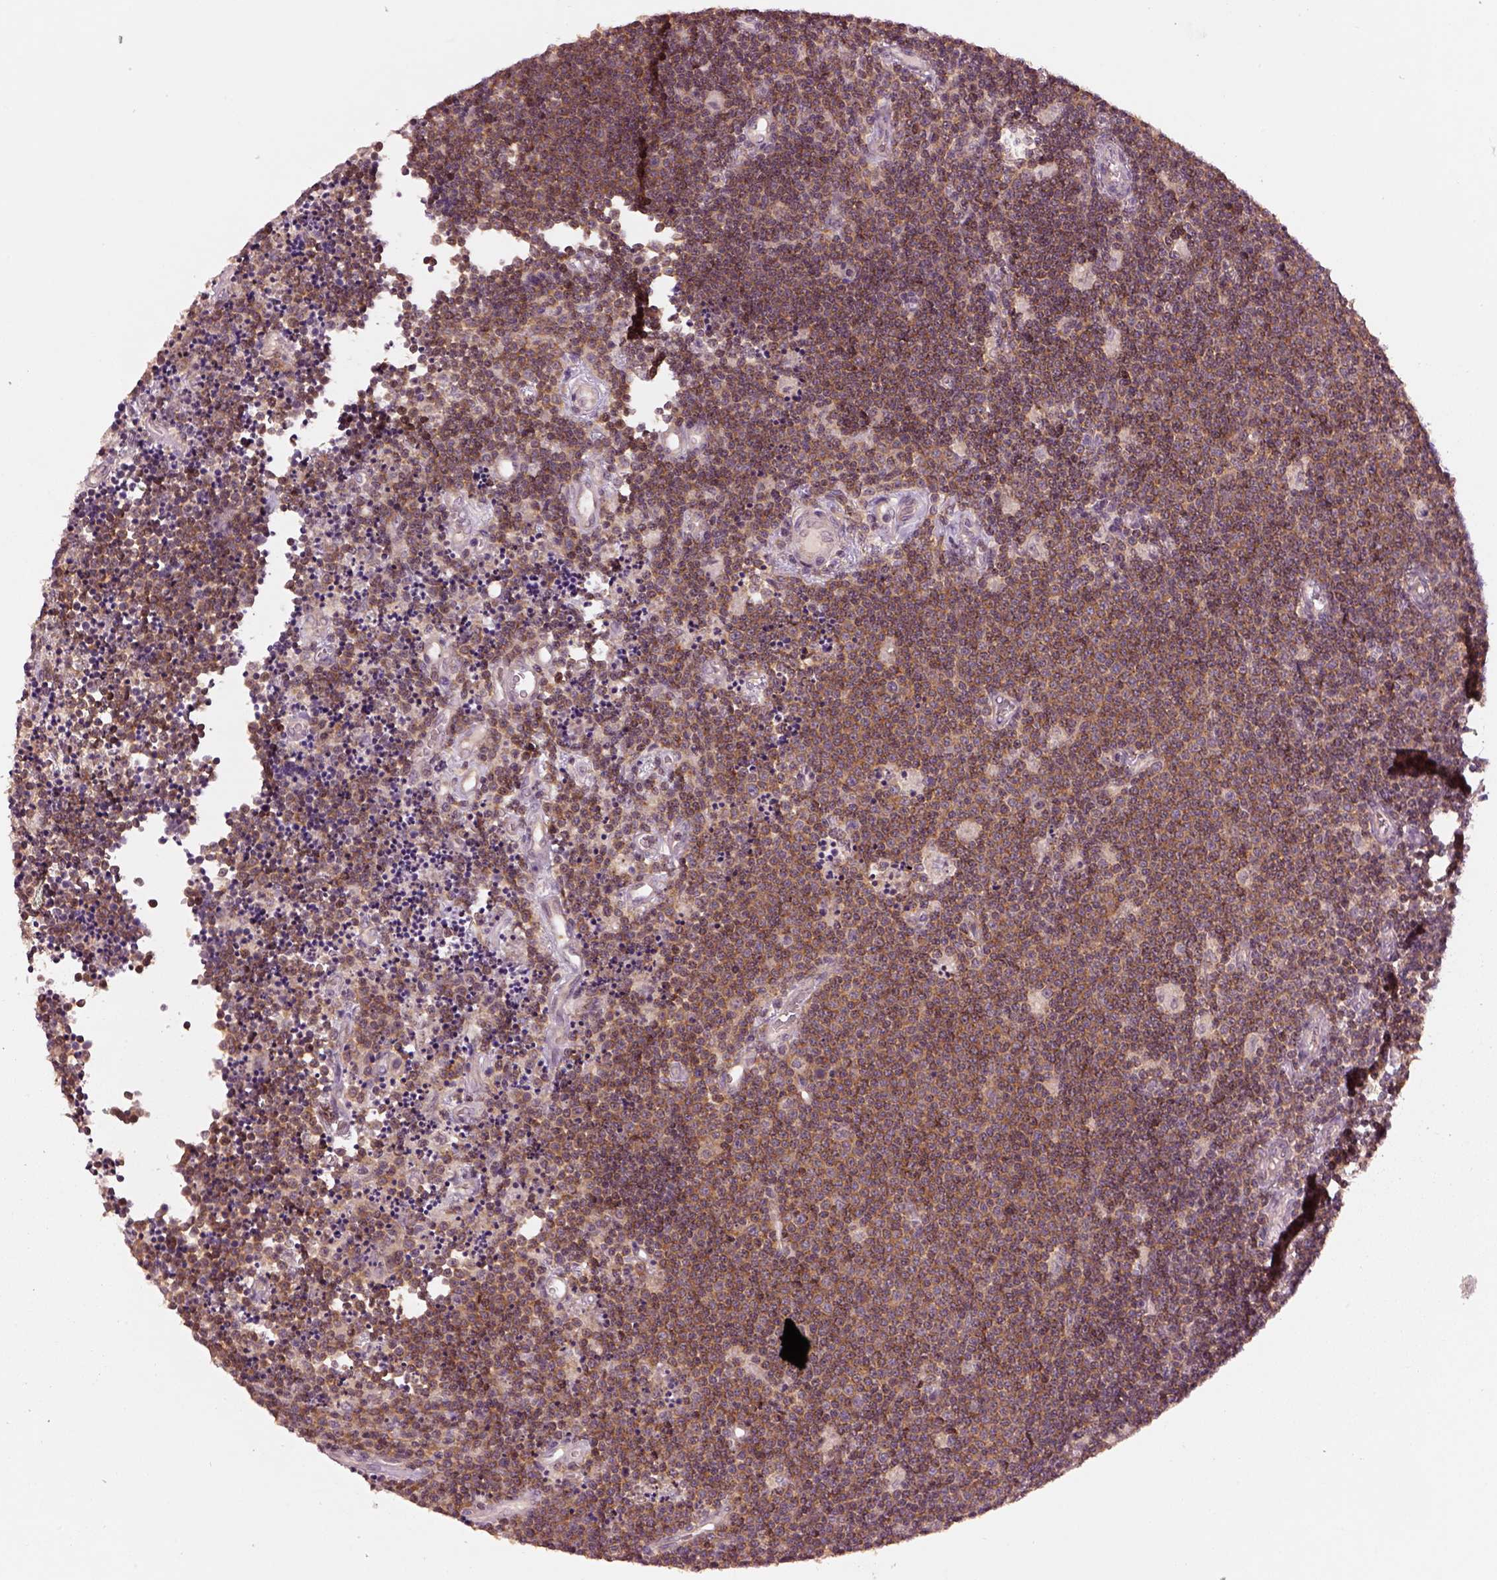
{"staining": {"intensity": "moderate", "quantity": ">75%", "location": "cytoplasmic/membranous"}, "tissue": "lymphoma", "cell_type": "Tumor cells", "image_type": "cancer", "snomed": [{"axis": "morphology", "description": "Malignant lymphoma, non-Hodgkin's type, Low grade"}, {"axis": "topography", "description": "Brain"}], "caption": "Protein staining displays moderate cytoplasmic/membranous staining in about >75% of tumor cells in malignant lymphoma, non-Hodgkin's type (low-grade).", "gene": "MTHFS", "patient": {"sex": "female", "age": 66}}